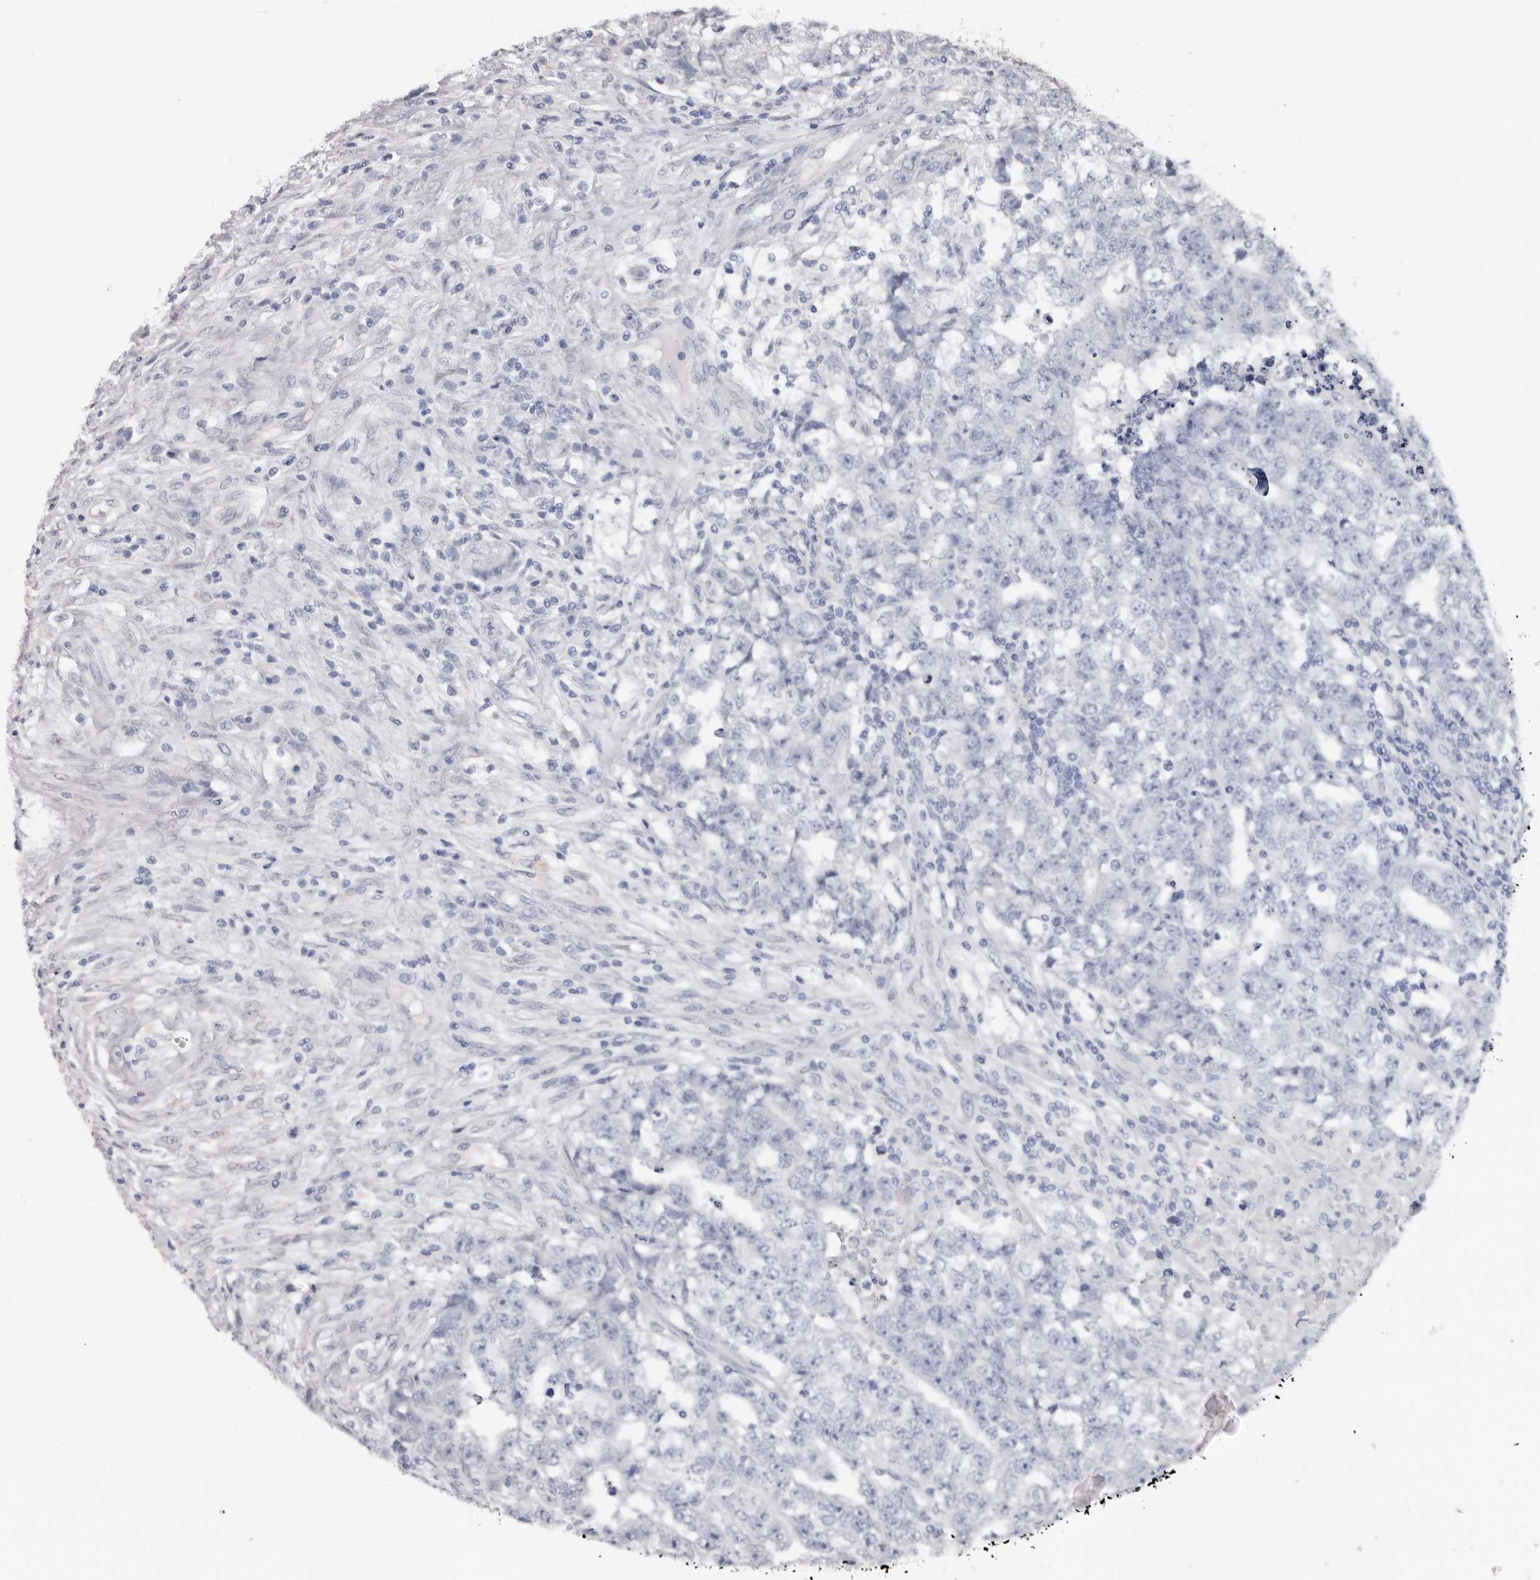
{"staining": {"intensity": "negative", "quantity": "none", "location": "none"}, "tissue": "testis cancer", "cell_type": "Tumor cells", "image_type": "cancer", "snomed": [{"axis": "morphology", "description": "Carcinoma, Embryonal, NOS"}, {"axis": "topography", "description": "Testis"}], "caption": "Human embryonal carcinoma (testis) stained for a protein using immunohistochemistry exhibits no positivity in tumor cells.", "gene": "KHDRBS2", "patient": {"sex": "male", "age": 25}}